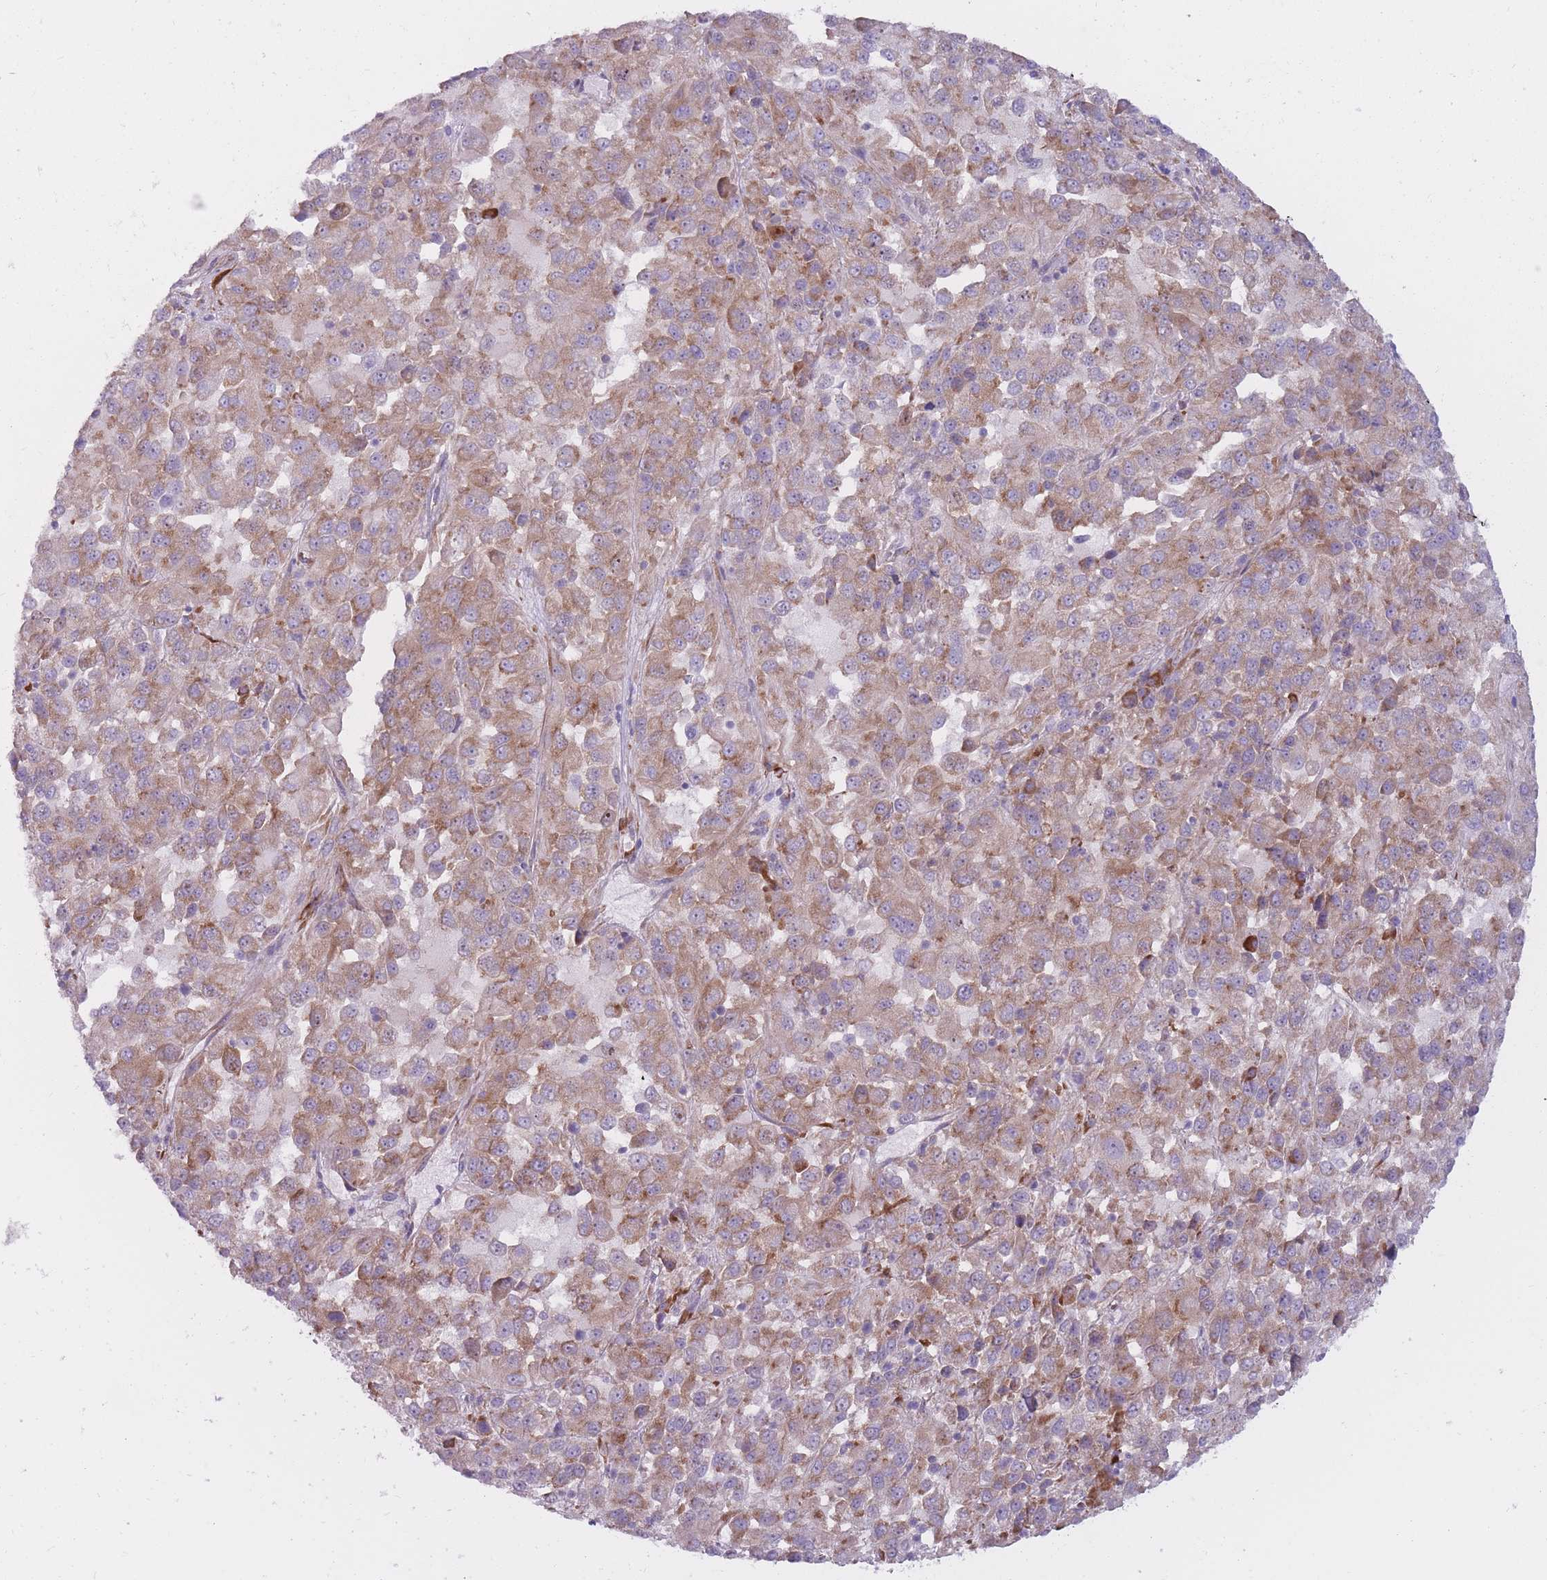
{"staining": {"intensity": "moderate", "quantity": ">75%", "location": "cytoplasmic/membranous"}, "tissue": "melanoma", "cell_type": "Tumor cells", "image_type": "cancer", "snomed": [{"axis": "morphology", "description": "Malignant melanoma, Metastatic site"}, {"axis": "topography", "description": "Lung"}], "caption": "A medium amount of moderate cytoplasmic/membranous staining is appreciated in about >75% of tumor cells in malignant melanoma (metastatic site) tissue.", "gene": "RPL18", "patient": {"sex": "male", "age": 64}}